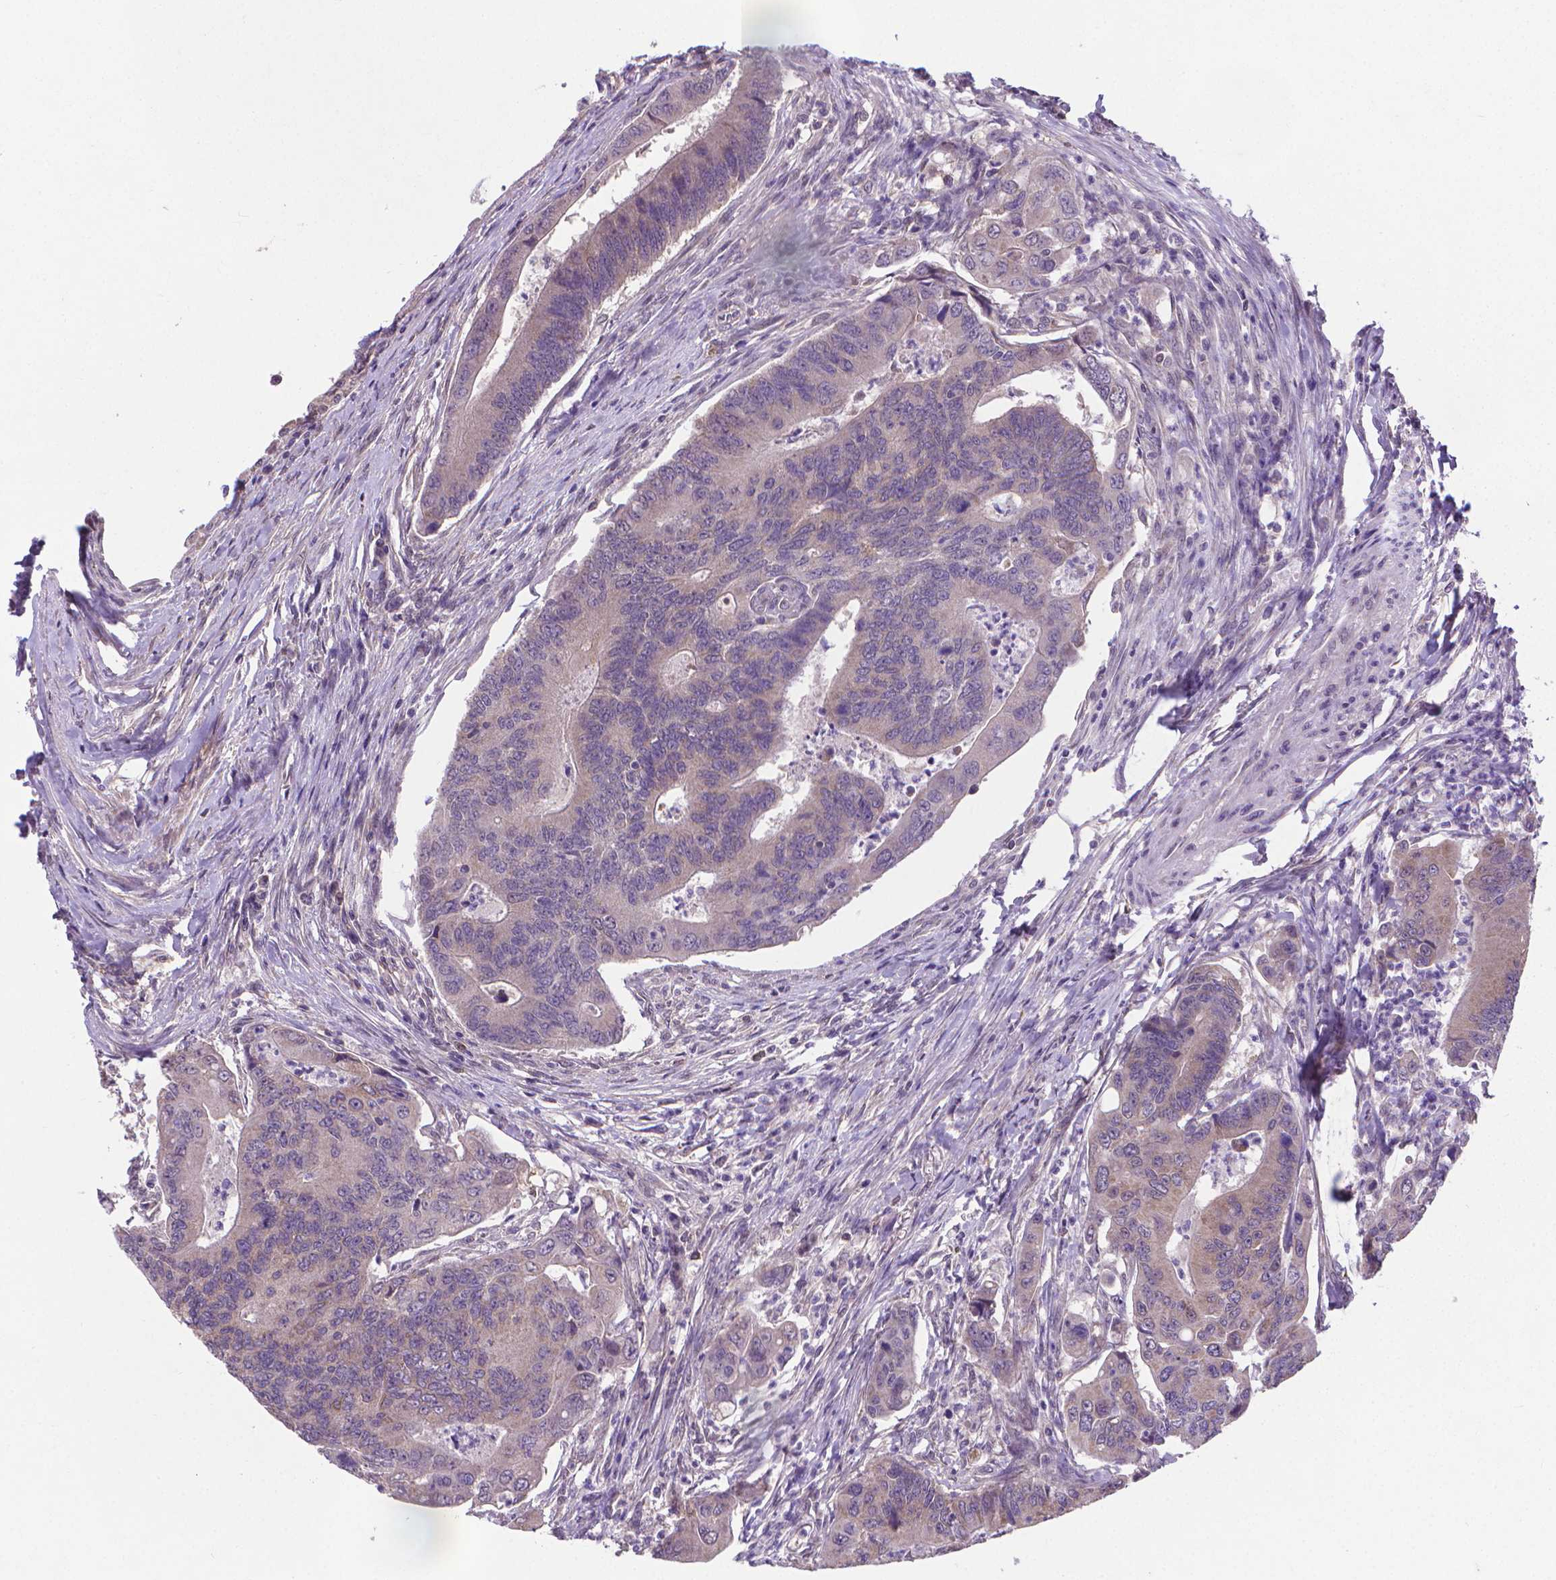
{"staining": {"intensity": "negative", "quantity": "none", "location": "none"}, "tissue": "colorectal cancer", "cell_type": "Tumor cells", "image_type": "cancer", "snomed": [{"axis": "morphology", "description": "Adenocarcinoma, NOS"}, {"axis": "topography", "description": "Colon"}], "caption": "Tumor cells are negative for protein expression in human adenocarcinoma (colorectal). The staining is performed using DAB brown chromogen with nuclei counter-stained in using hematoxylin.", "gene": "GPR63", "patient": {"sex": "female", "age": 67}}